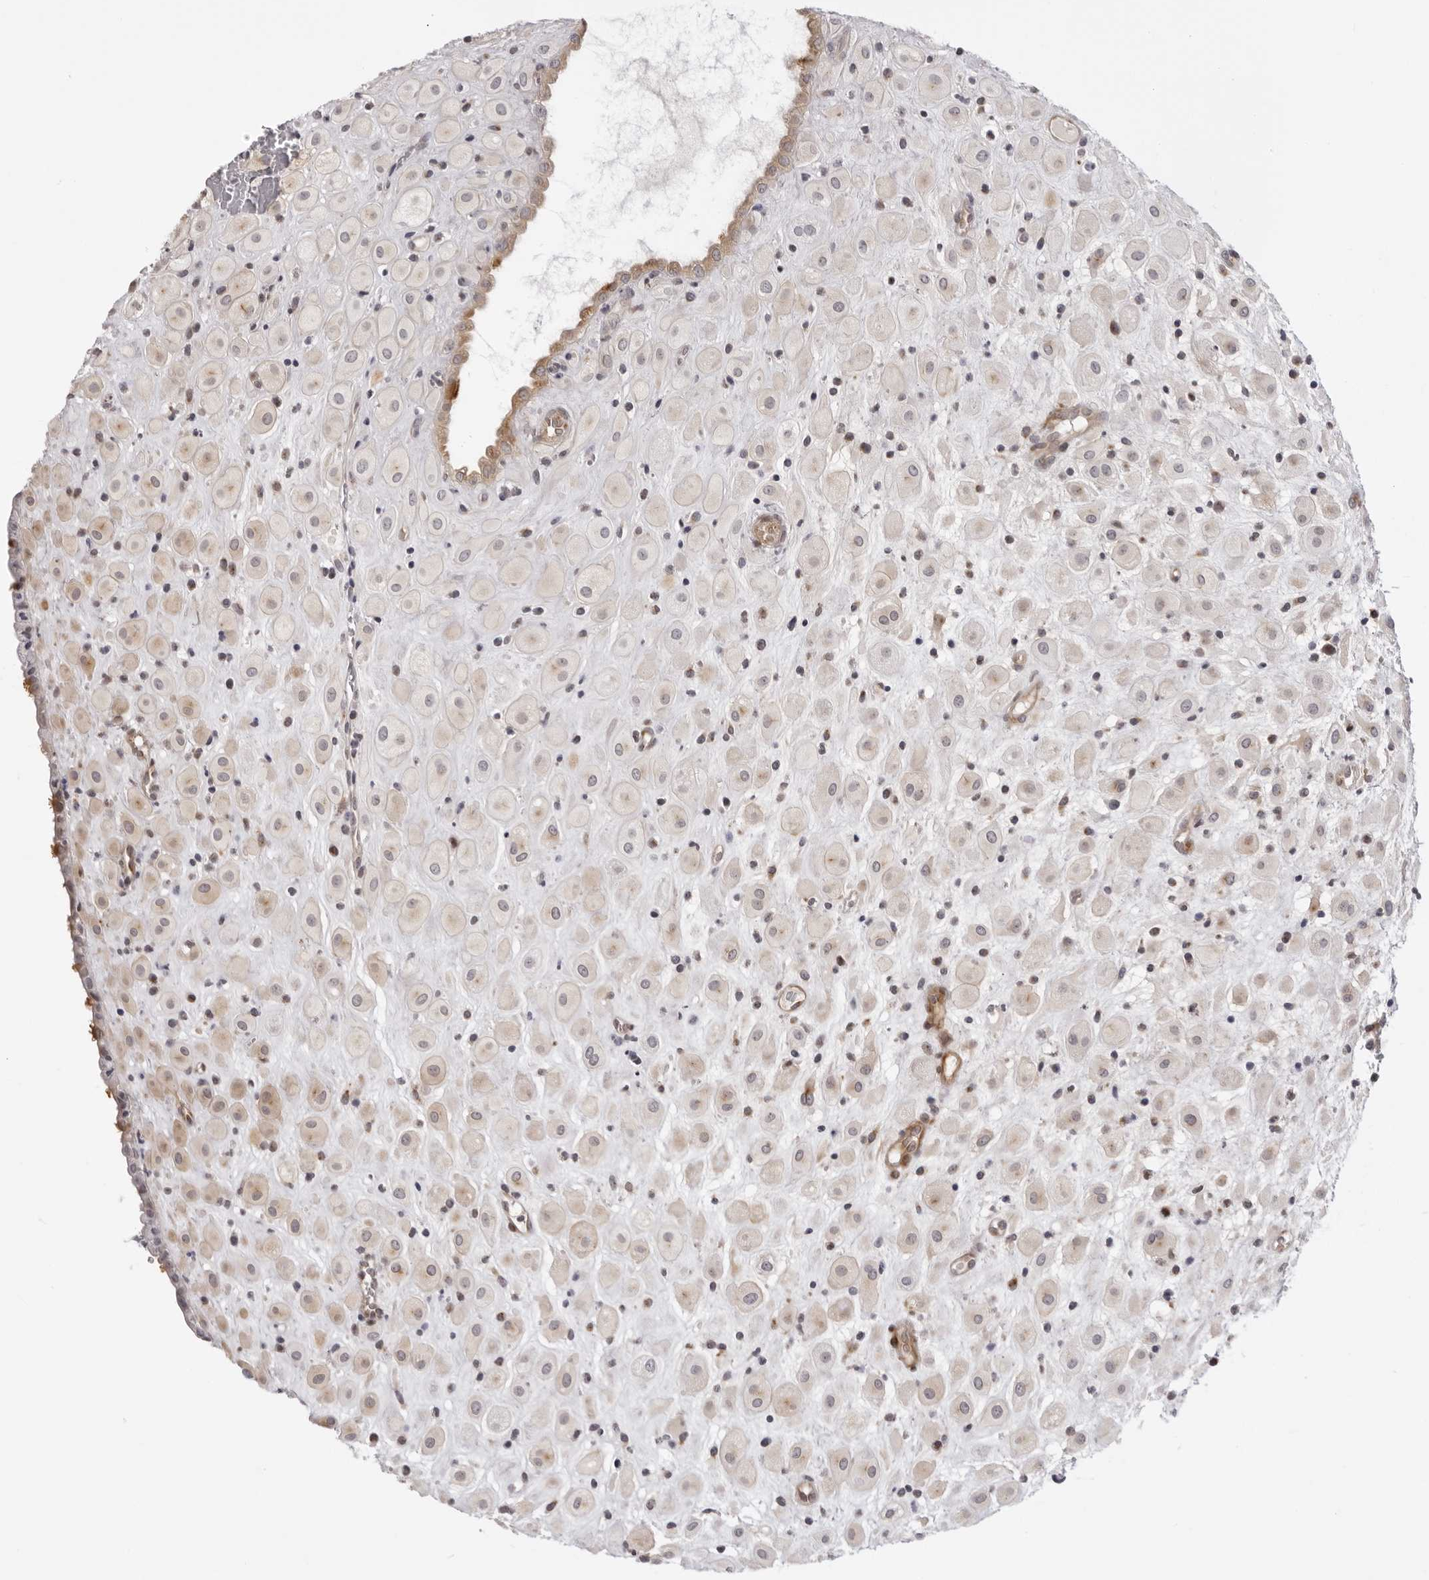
{"staining": {"intensity": "moderate", "quantity": "25%-75%", "location": "cytoplasmic/membranous"}, "tissue": "placenta", "cell_type": "Decidual cells", "image_type": "normal", "snomed": [{"axis": "morphology", "description": "Normal tissue, NOS"}, {"axis": "topography", "description": "Placenta"}], "caption": "This image displays immunohistochemistry (IHC) staining of unremarkable placenta, with medium moderate cytoplasmic/membranous expression in about 25%-75% of decidual cells.", "gene": "SUGCT", "patient": {"sex": "female", "age": 35}}